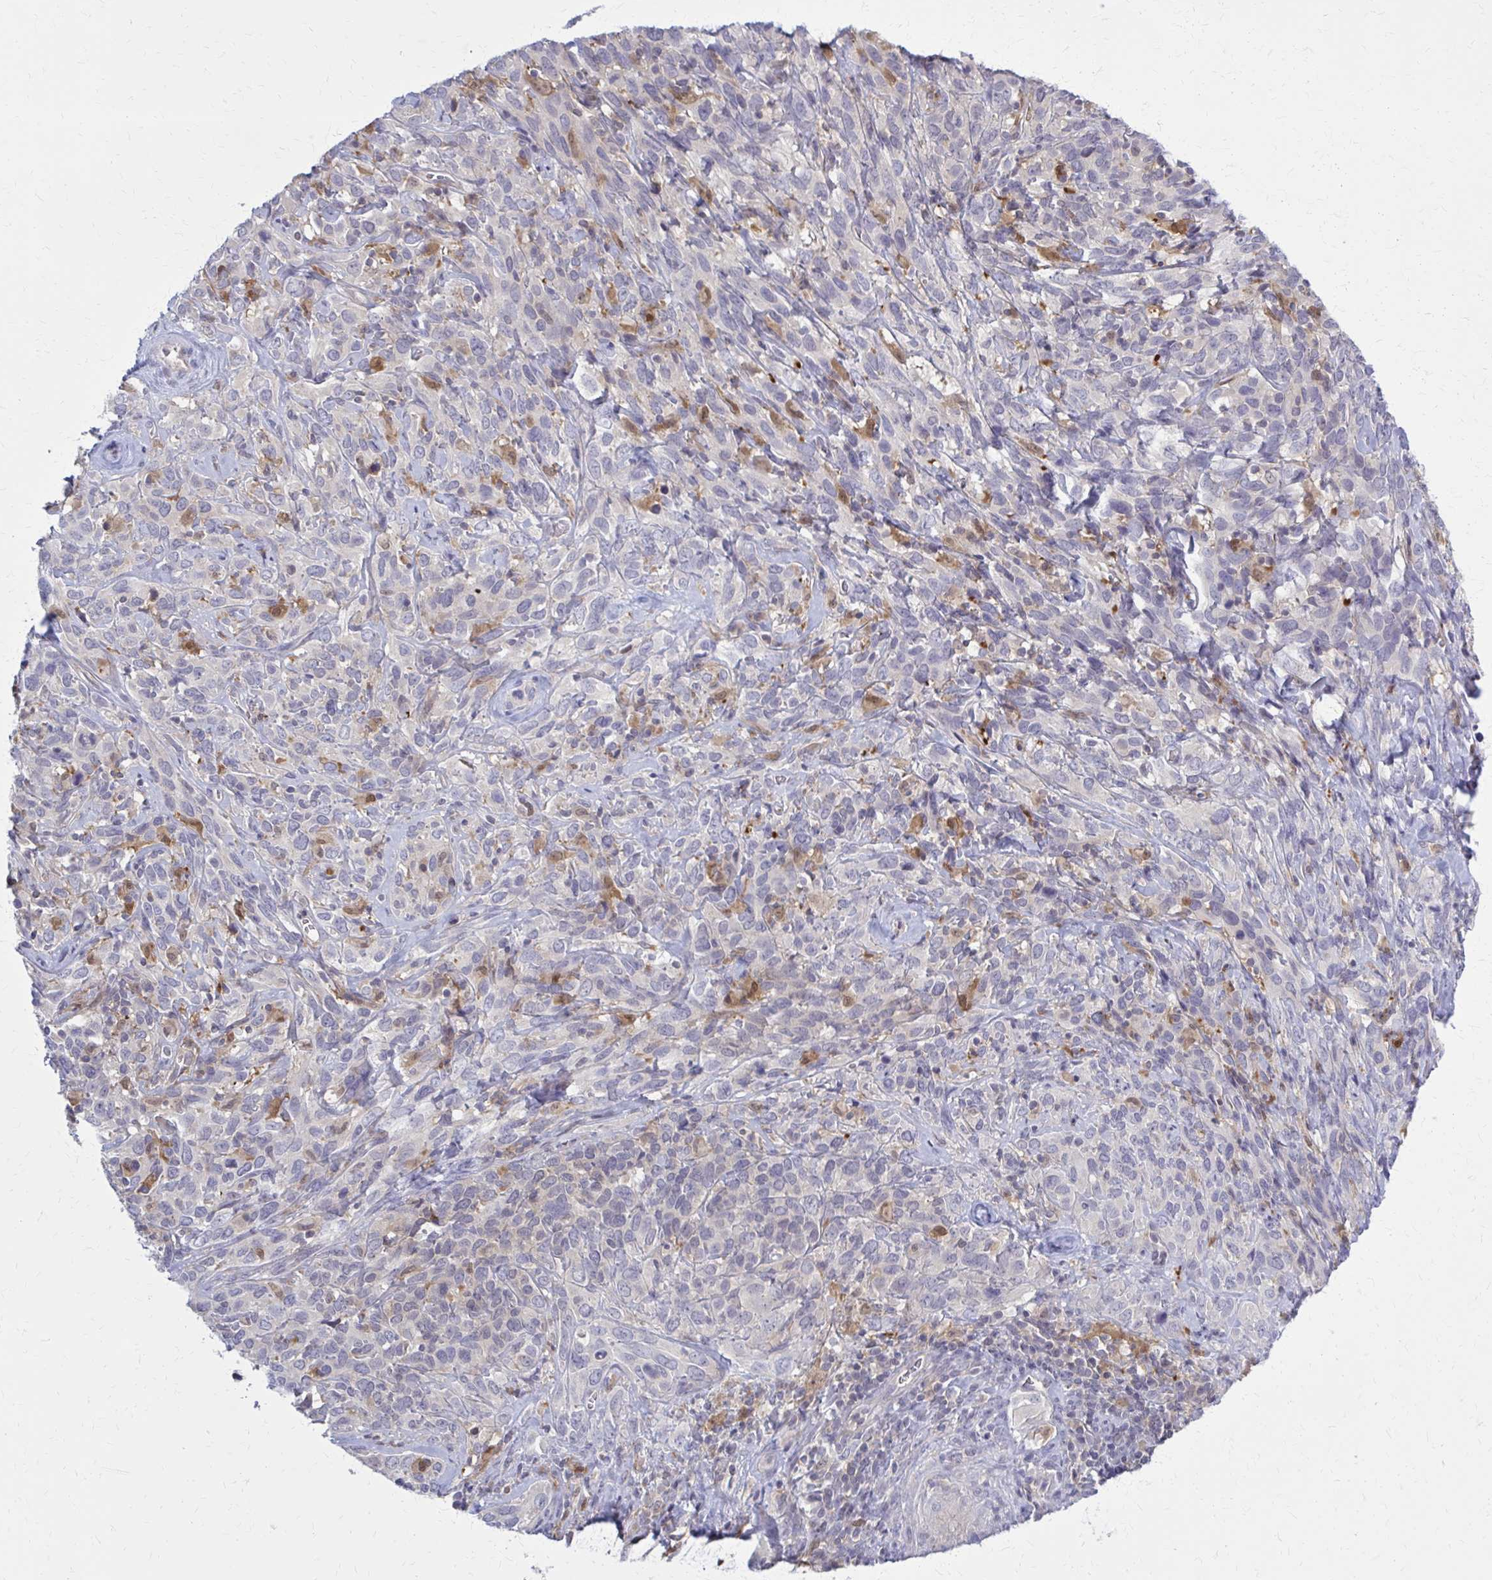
{"staining": {"intensity": "negative", "quantity": "none", "location": "none"}, "tissue": "cervical cancer", "cell_type": "Tumor cells", "image_type": "cancer", "snomed": [{"axis": "morphology", "description": "Normal tissue, NOS"}, {"axis": "morphology", "description": "Squamous cell carcinoma, NOS"}, {"axis": "topography", "description": "Cervix"}], "caption": "Tumor cells show no significant protein positivity in cervical cancer. (Stains: DAB (3,3'-diaminobenzidine) IHC with hematoxylin counter stain, Microscopy: brightfield microscopy at high magnification).", "gene": "DBI", "patient": {"sex": "female", "age": 51}}